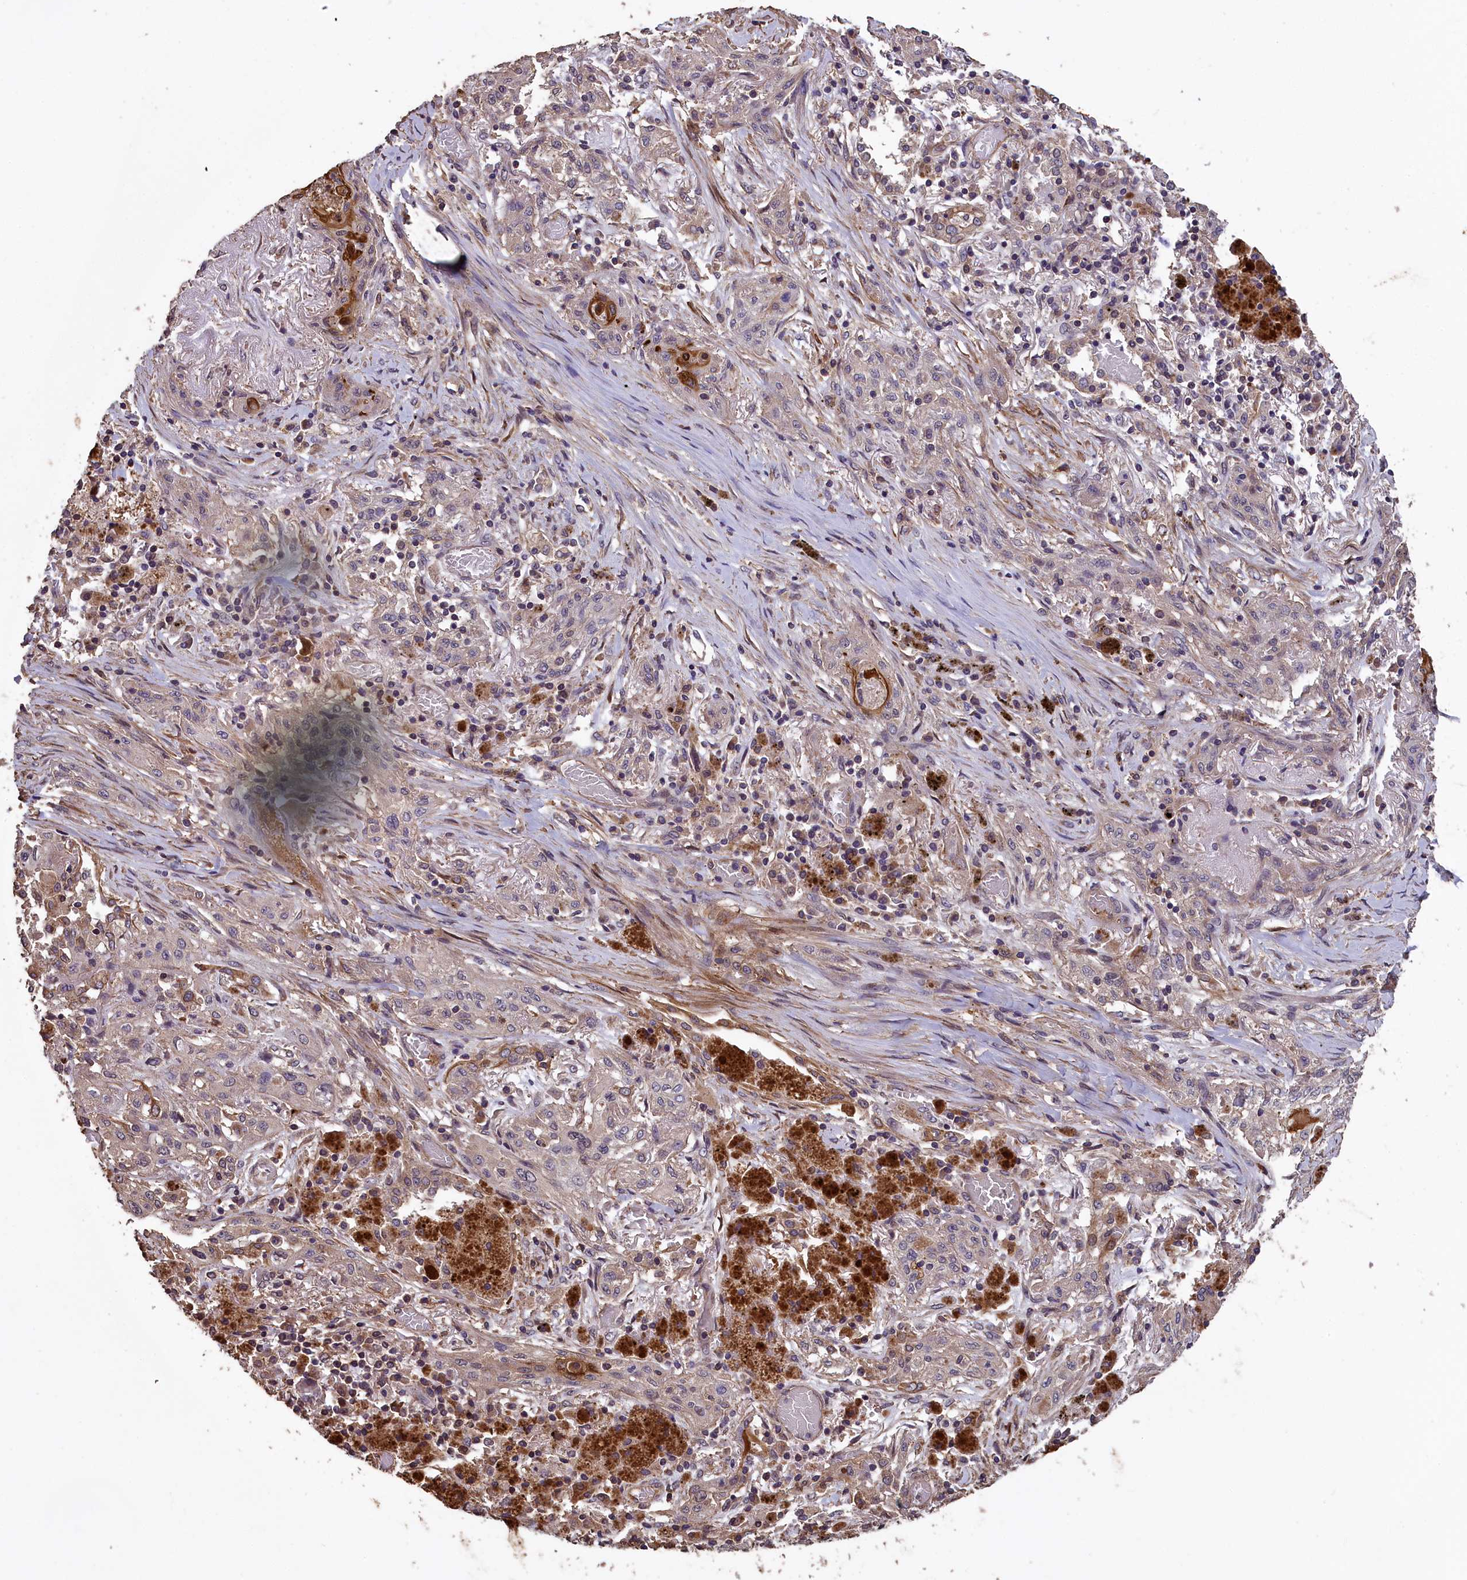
{"staining": {"intensity": "moderate", "quantity": "<25%", "location": "cytoplasmic/membranous"}, "tissue": "lung cancer", "cell_type": "Tumor cells", "image_type": "cancer", "snomed": [{"axis": "morphology", "description": "Squamous cell carcinoma, NOS"}, {"axis": "topography", "description": "Lung"}], "caption": "Lung cancer tissue displays moderate cytoplasmic/membranous staining in approximately <25% of tumor cells, visualized by immunohistochemistry. The staining was performed using DAB, with brown indicating positive protein expression. Nuclei are stained blue with hematoxylin.", "gene": "CHD9", "patient": {"sex": "female", "age": 47}}